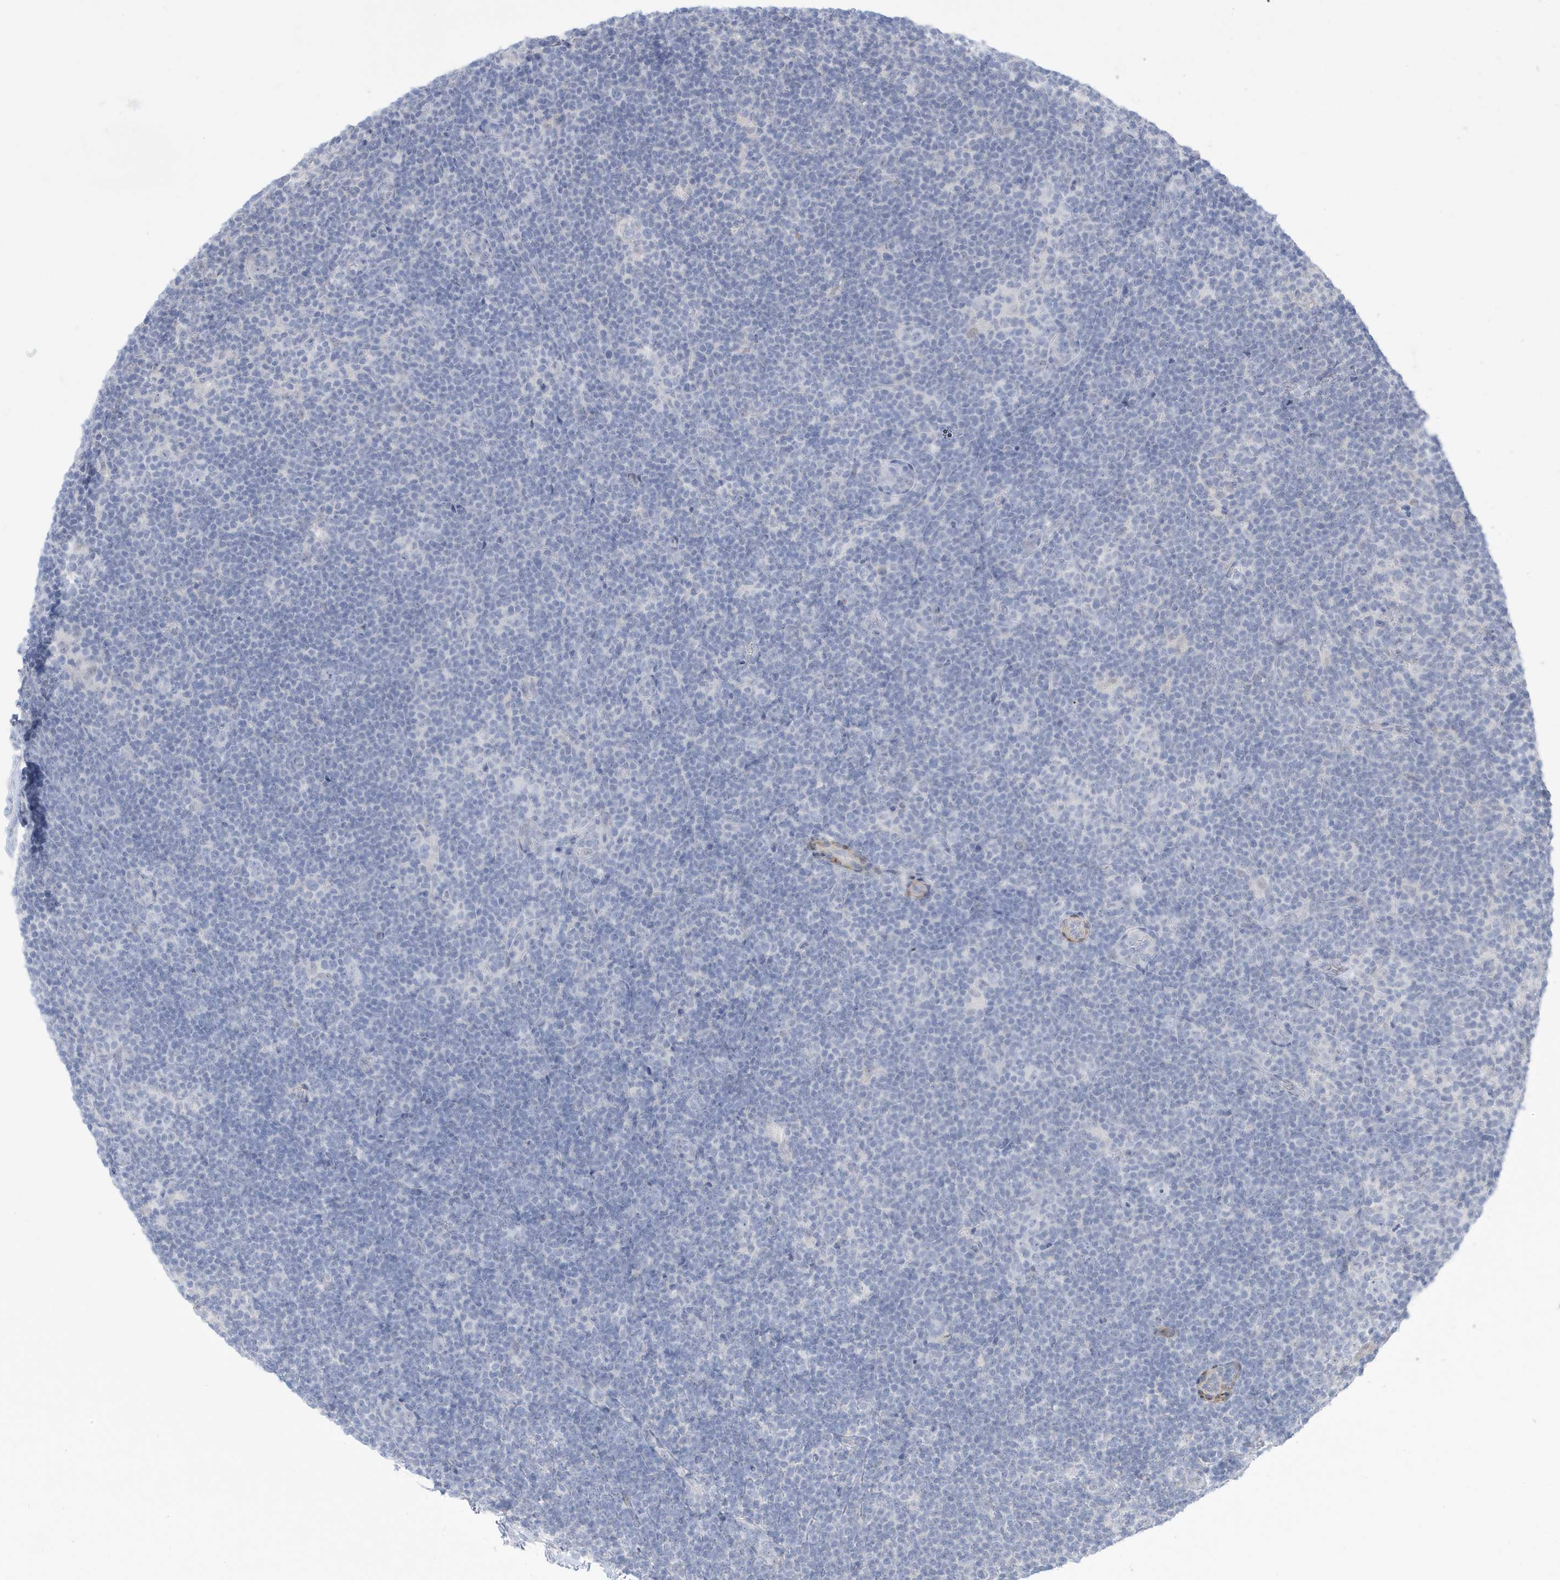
{"staining": {"intensity": "negative", "quantity": "none", "location": "none"}, "tissue": "lymphoma", "cell_type": "Tumor cells", "image_type": "cancer", "snomed": [{"axis": "morphology", "description": "Hodgkin's disease, NOS"}, {"axis": "topography", "description": "Lymph node"}], "caption": "Tumor cells show no significant protein expression in lymphoma.", "gene": "PERM1", "patient": {"sex": "female", "age": 57}}